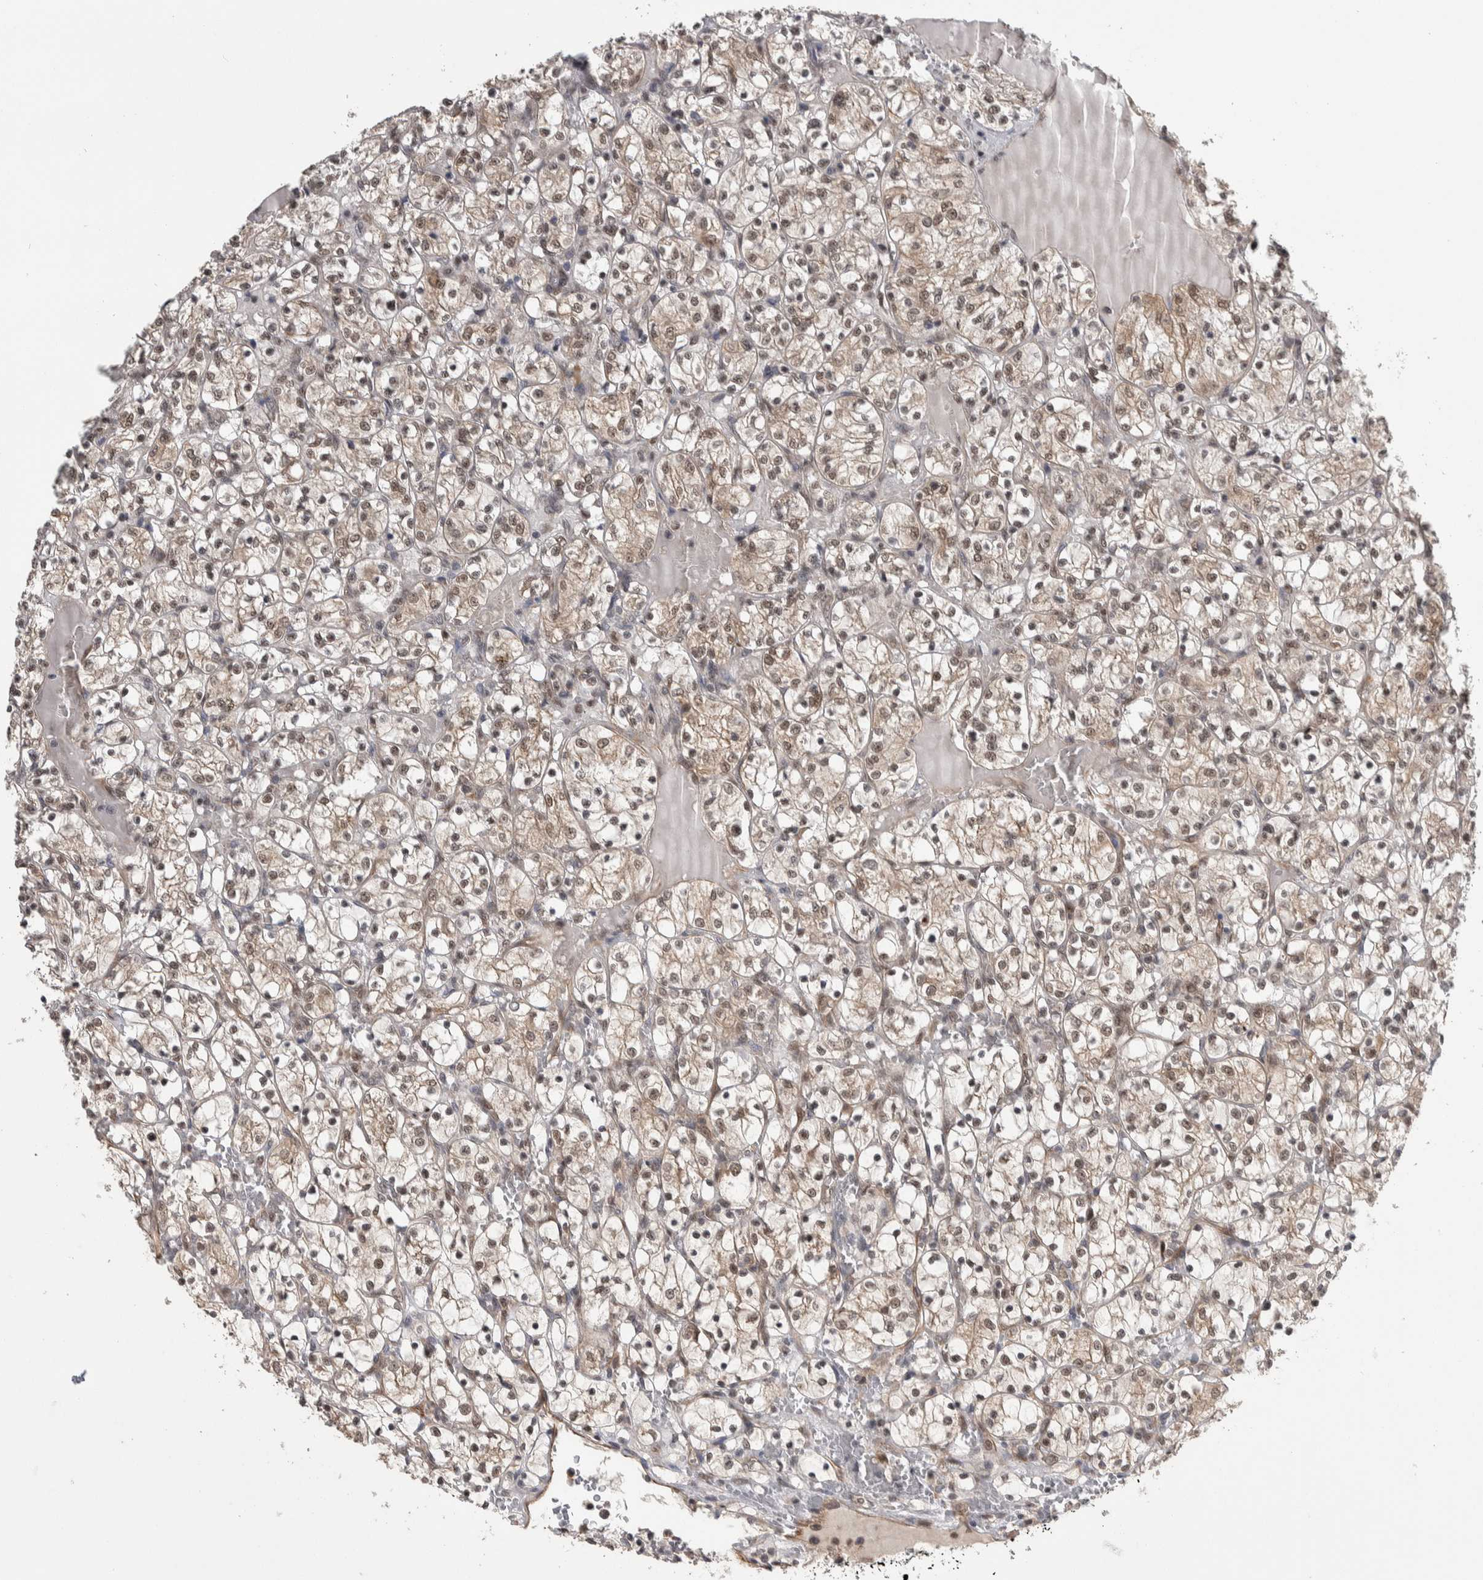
{"staining": {"intensity": "weak", "quantity": ">75%", "location": "nuclear"}, "tissue": "renal cancer", "cell_type": "Tumor cells", "image_type": "cancer", "snomed": [{"axis": "morphology", "description": "Adenocarcinoma, NOS"}, {"axis": "topography", "description": "Kidney"}], "caption": "Protein staining reveals weak nuclear expression in approximately >75% of tumor cells in adenocarcinoma (renal). The staining is performed using DAB brown chromogen to label protein expression. The nuclei are counter-stained blue using hematoxylin.", "gene": "PRDM4", "patient": {"sex": "female", "age": 69}}